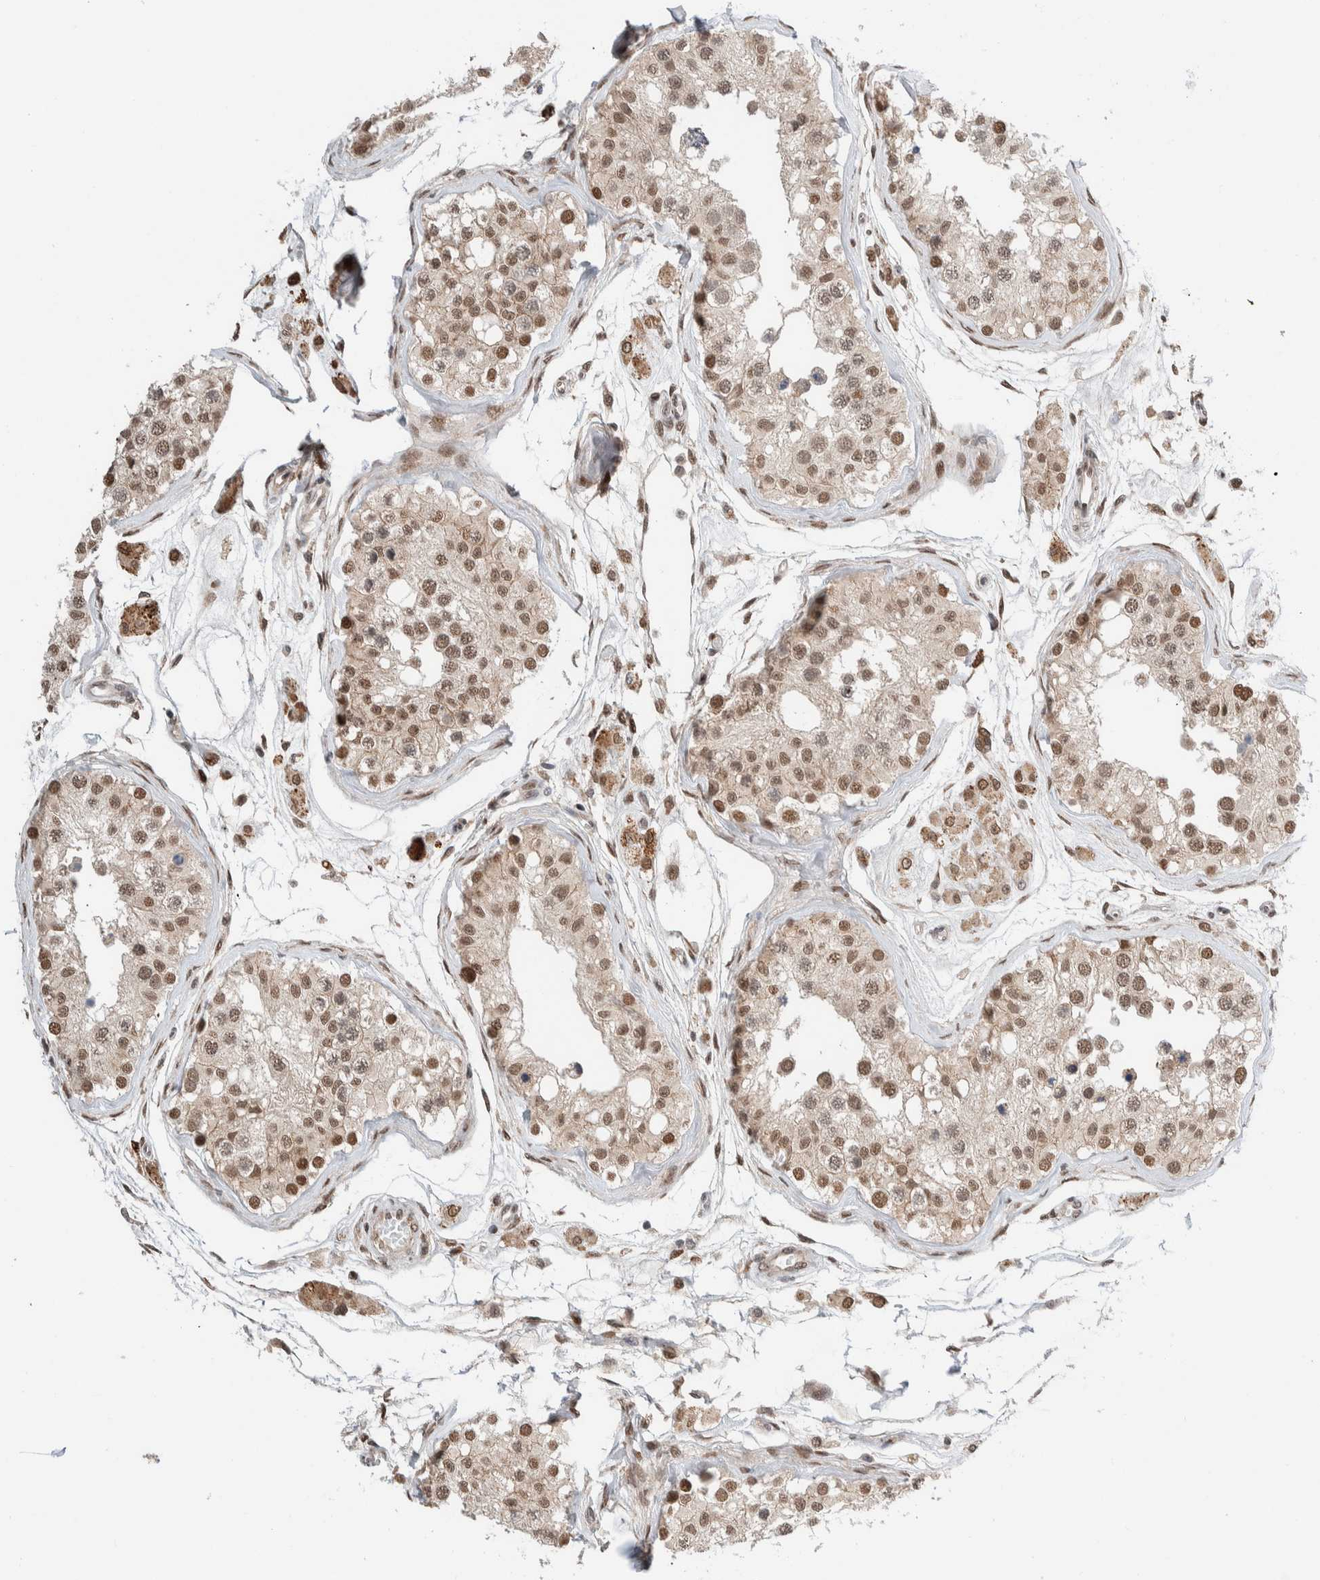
{"staining": {"intensity": "moderate", "quantity": ">75%", "location": "cytoplasmic/membranous,nuclear"}, "tissue": "testis", "cell_type": "Cells in seminiferous ducts", "image_type": "normal", "snomed": [{"axis": "morphology", "description": "Normal tissue, NOS"}, {"axis": "morphology", "description": "Adenocarcinoma, metastatic, NOS"}, {"axis": "topography", "description": "Testis"}], "caption": "This photomicrograph shows normal testis stained with immunohistochemistry (IHC) to label a protein in brown. The cytoplasmic/membranous,nuclear of cells in seminiferous ducts show moderate positivity for the protein. Nuclei are counter-stained blue.", "gene": "TNRC18", "patient": {"sex": "male", "age": 26}}